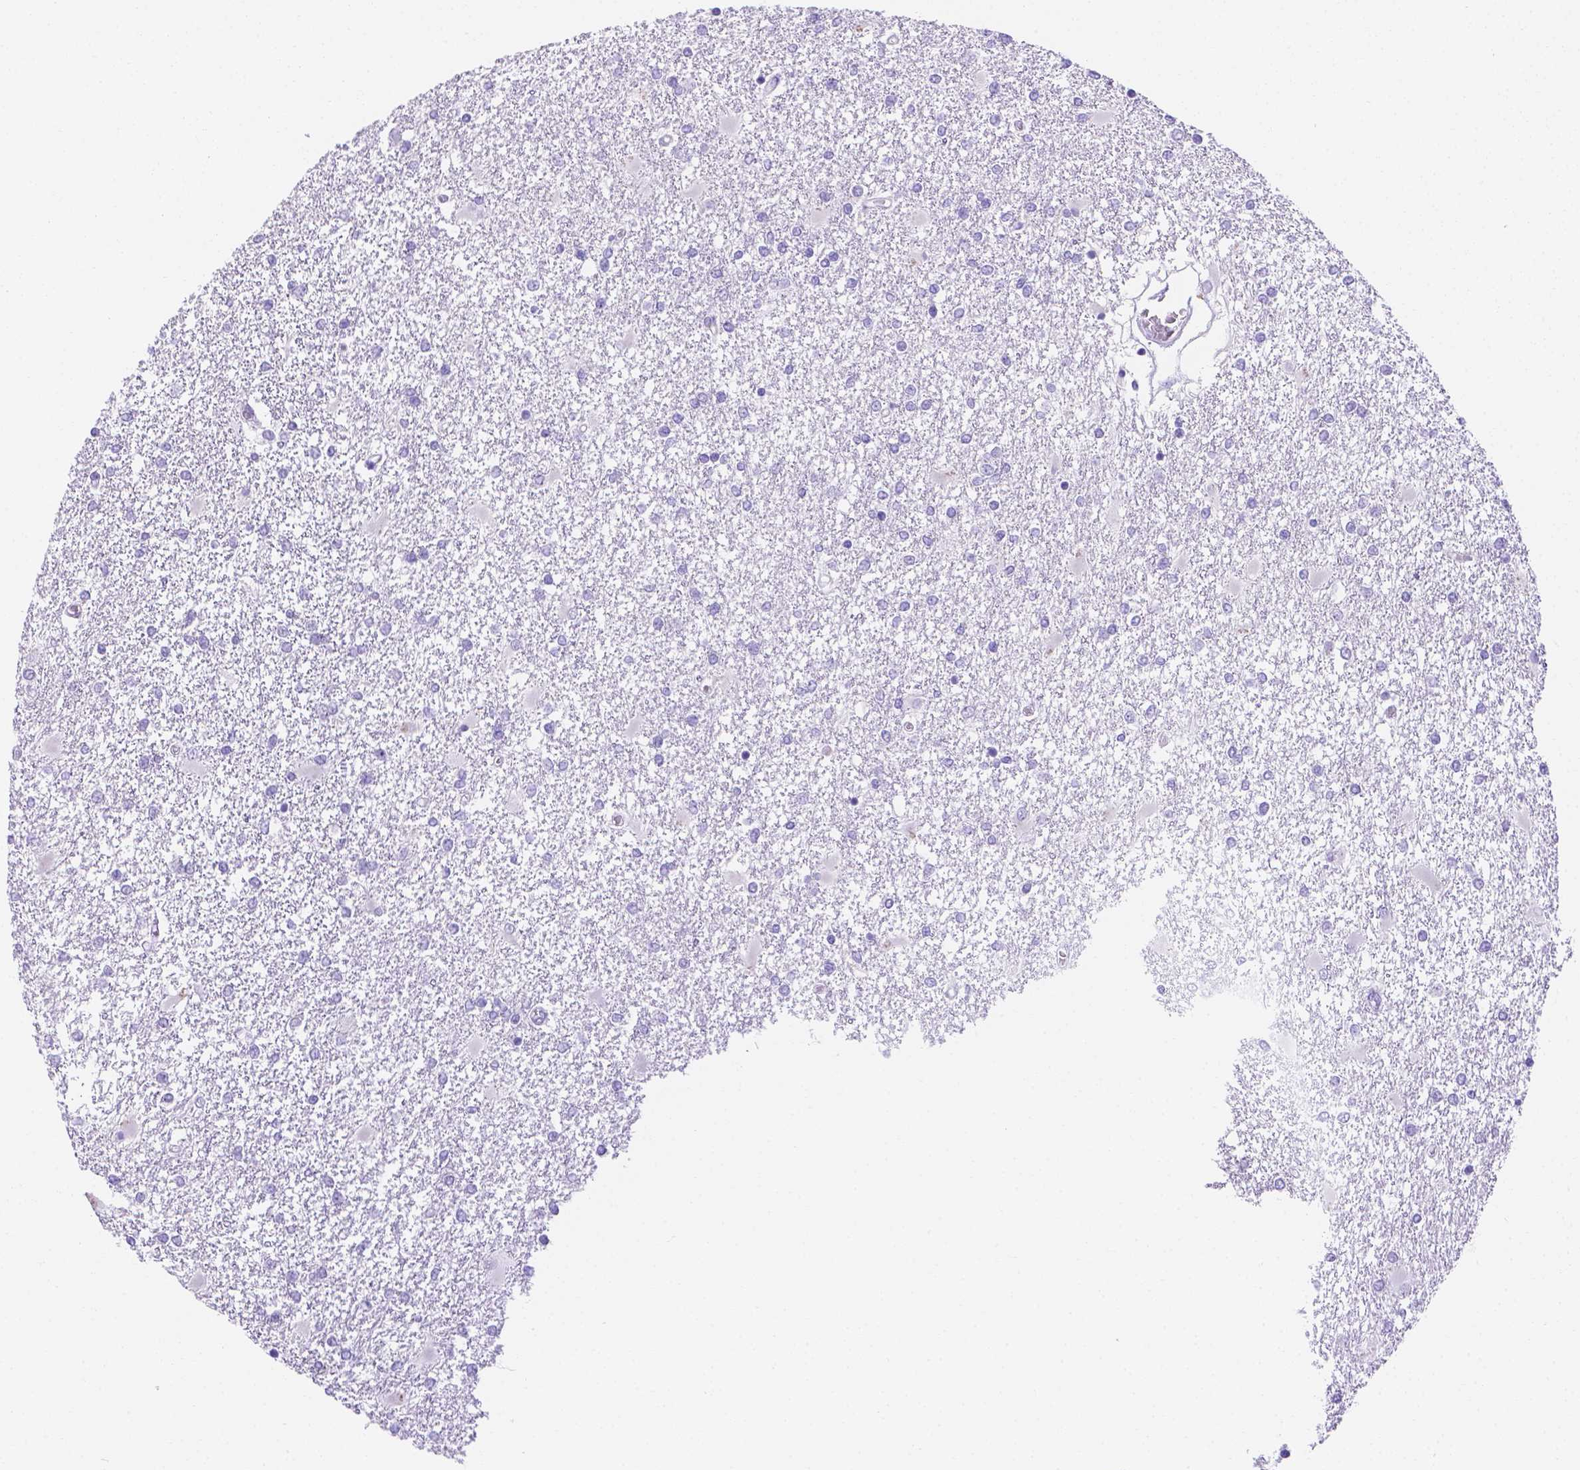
{"staining": {"intensity": "negative", "quantity": "none", "location": "none"}, "tissue": "glioma", "cell_type": "Tumor cells", "image_type": "cancer", "snomed": [{"axis": "morphology", "description": "Glioma, malignant, High grade"}, {"axis": "topography", "description": "Cerebral cortex"}], "caption": "Immunohistochemical staining of human malignant high-grade glioma exhibits no significant expression in tumor cells.", "gene": "MLN", "patient": {"sex": "male", "age": 79}}